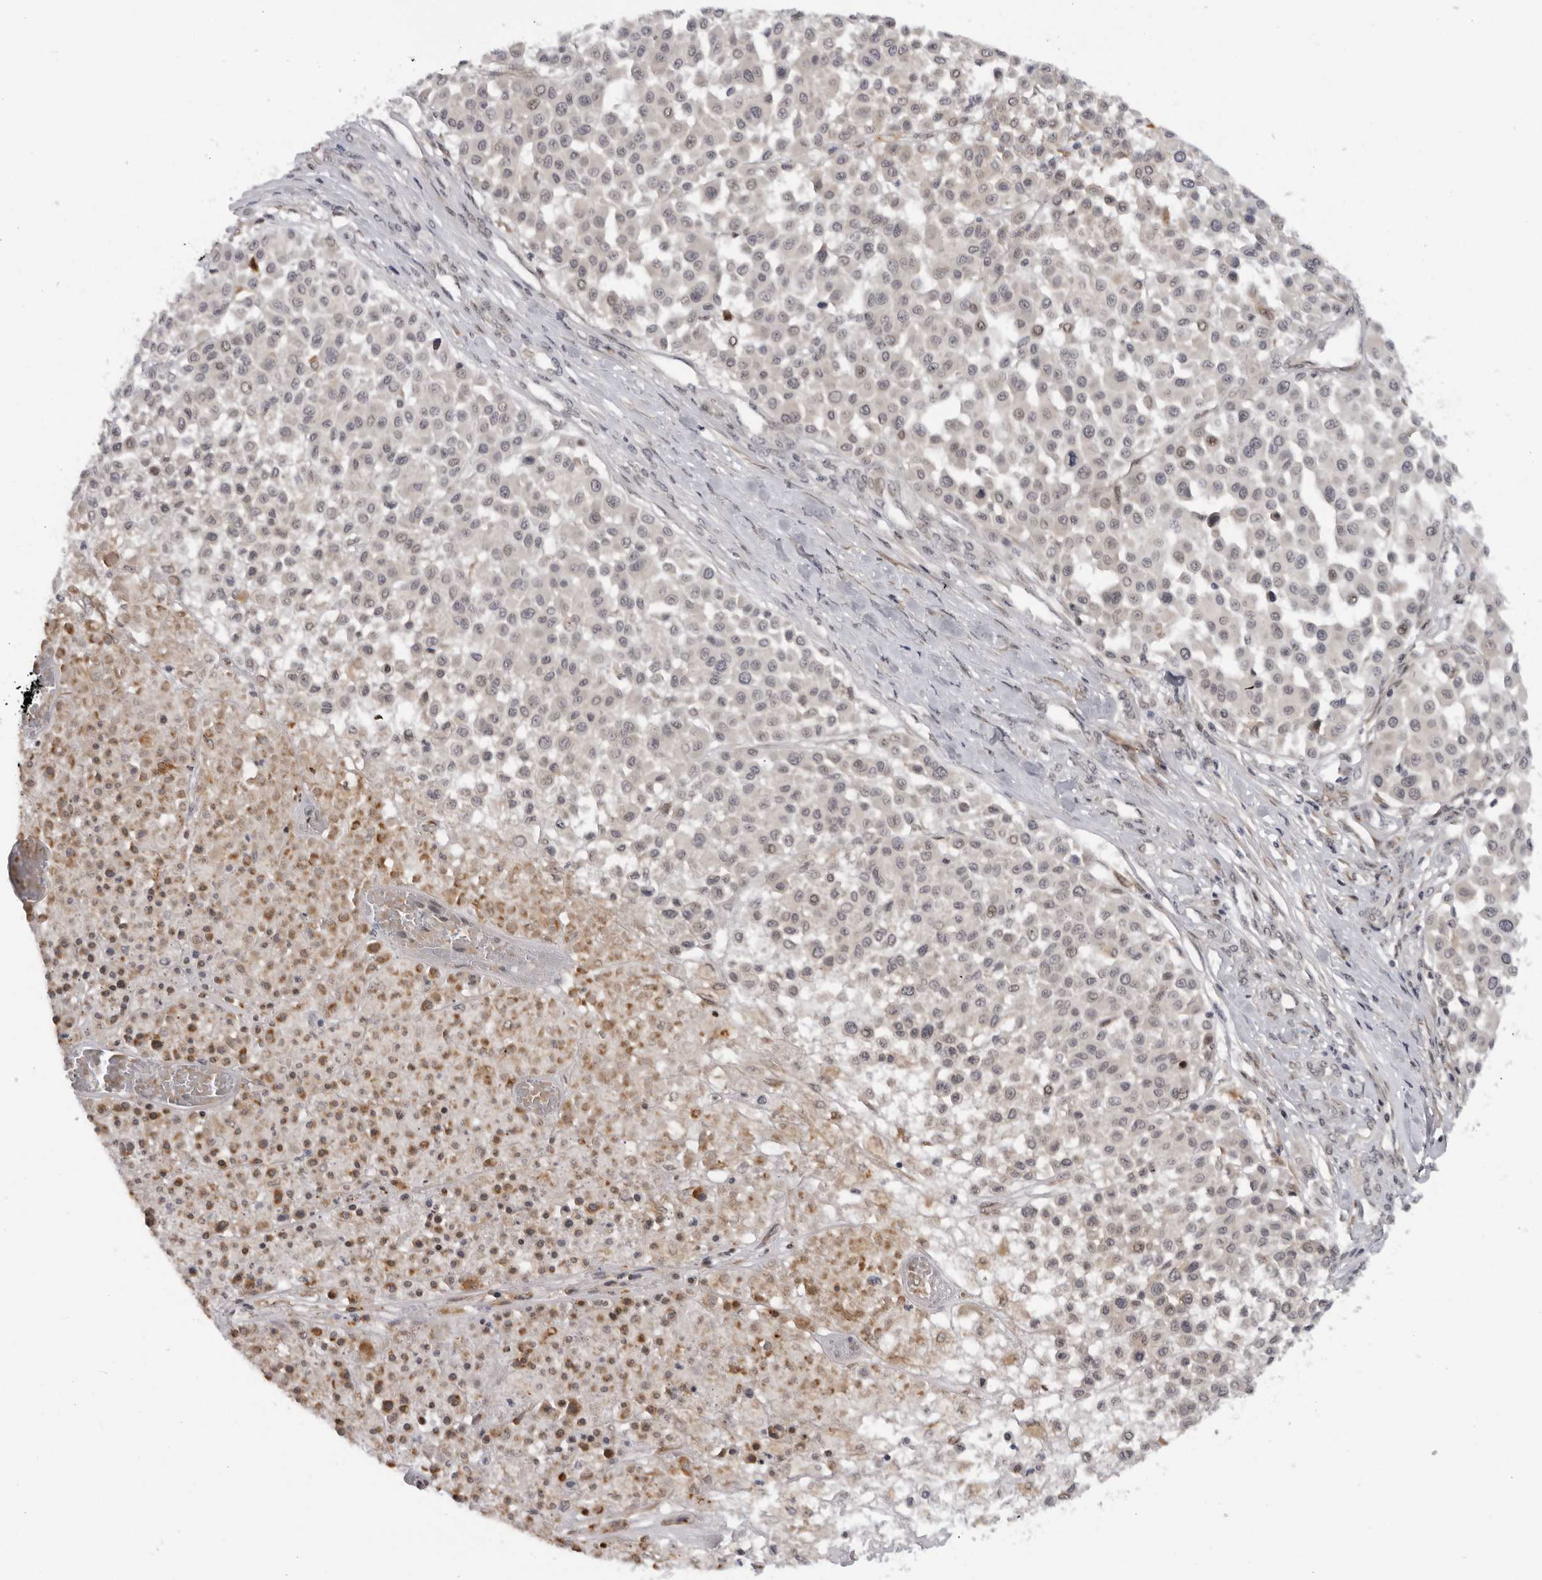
{"staining": {"intensity": "weak", "quantity": "<25%", "location": "nuclear"}, "tissue": "melanoma", "cell_type": "Tumor cells", "image_type": "cancer", "snomed": [{"axis": "morphology", "description": "Malignant melanoma, Metastatic site"}, {"axis": "topography", "description": "Soft tissue"}], "caption": "Histopathology image shows no protein staining in tumor cells of malignant melanoma (metastatic site) tissue.", "gene": "ALPK2", "patient": {"sex": "male", "age": 41}}